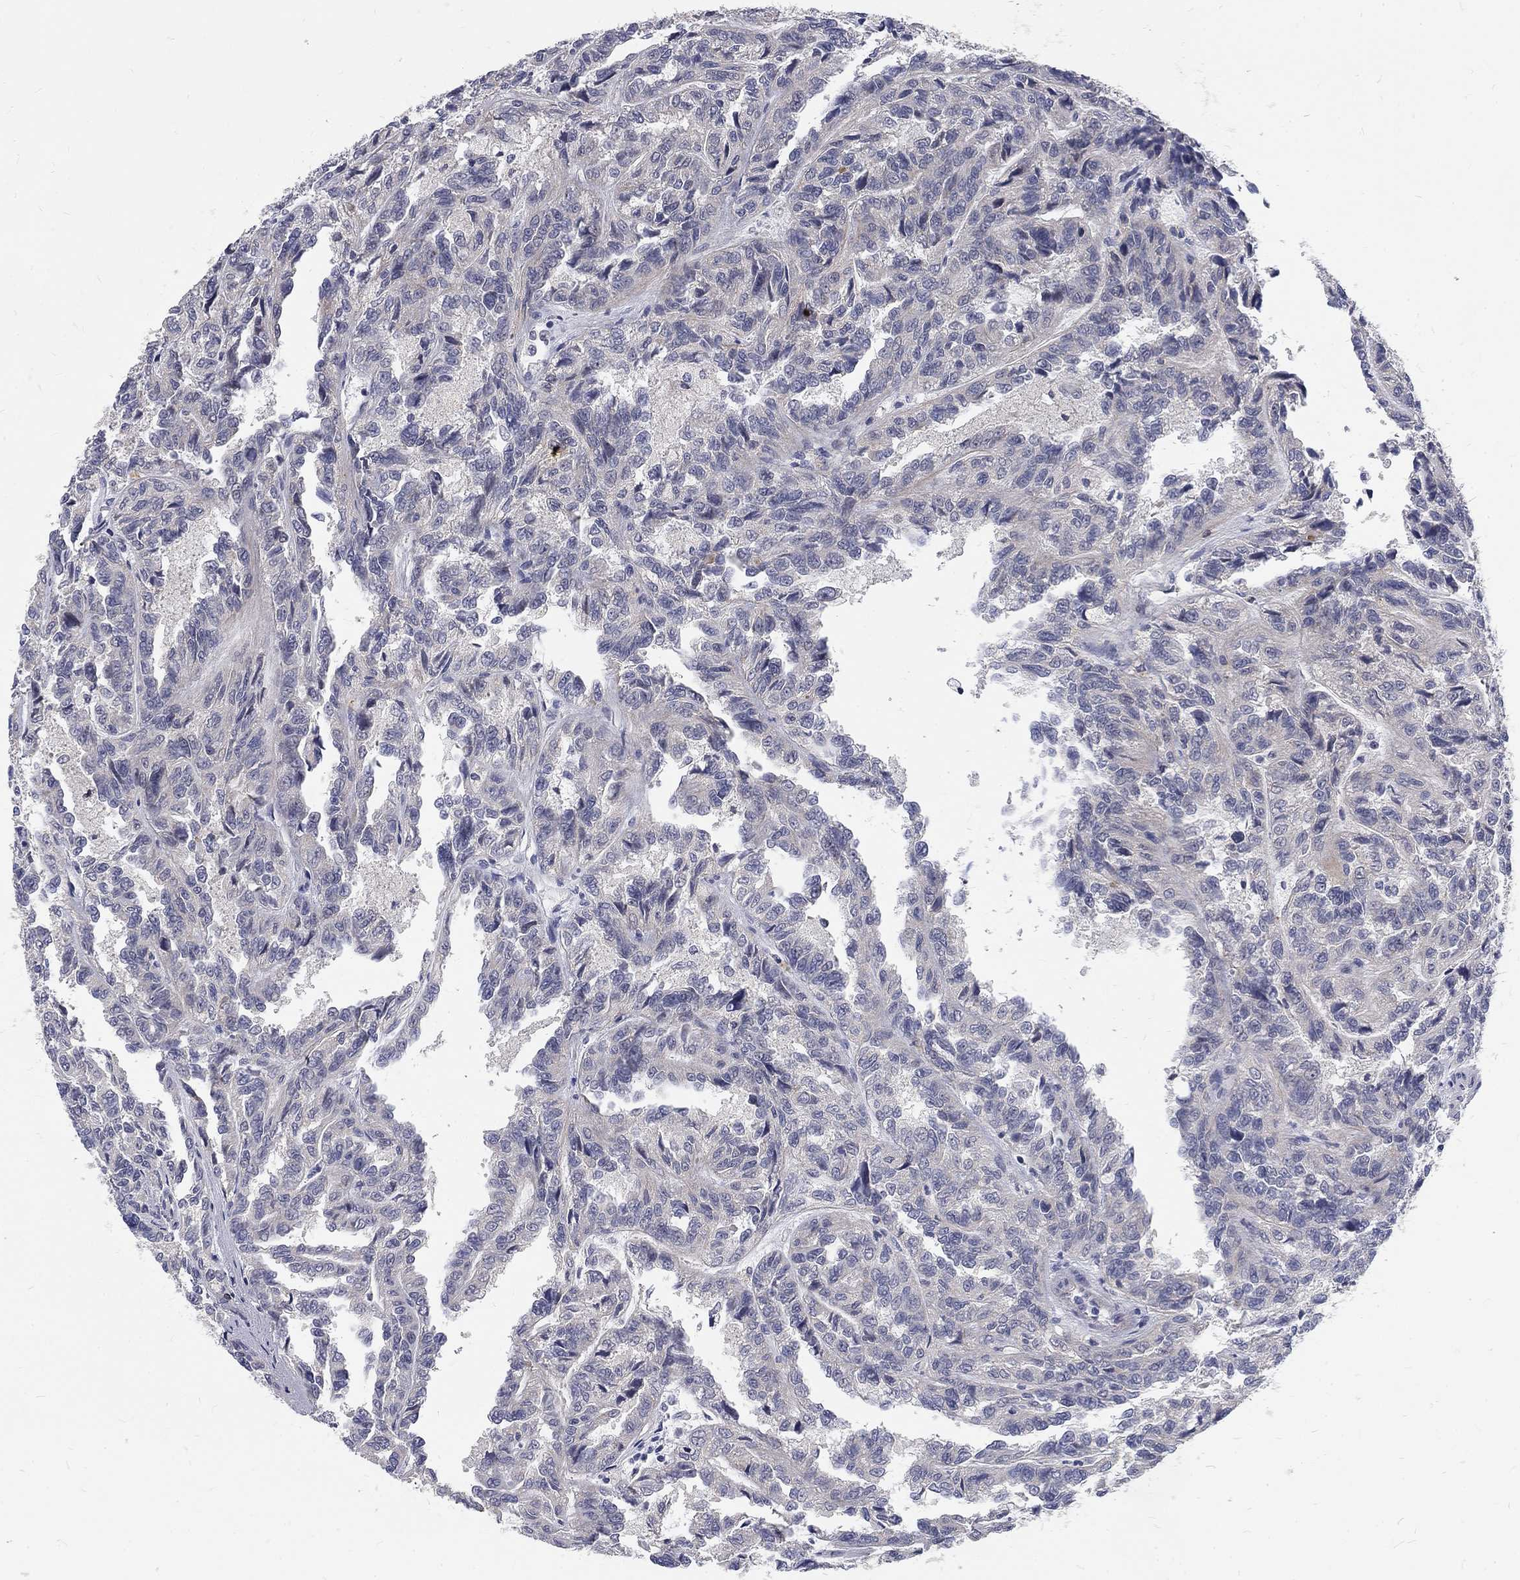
{"staining": {"intensity": "negative", "quantity": "none", "location": "none"}, "tissue": "renal cancer", "cell_type": "Tumor cells", "image_type": "cancer", "snomed": [{"axis": "morphology", "description": "Adenocarcinoma, NOS"}, {"axis": "topography", "description": "Kidney"}], "caption": "The histopathology image displays no significant staining in tumor cells of renal adenocarcinoma.", "gene": "PHKA1", "patient": {"sex": "male", "age": 79}}